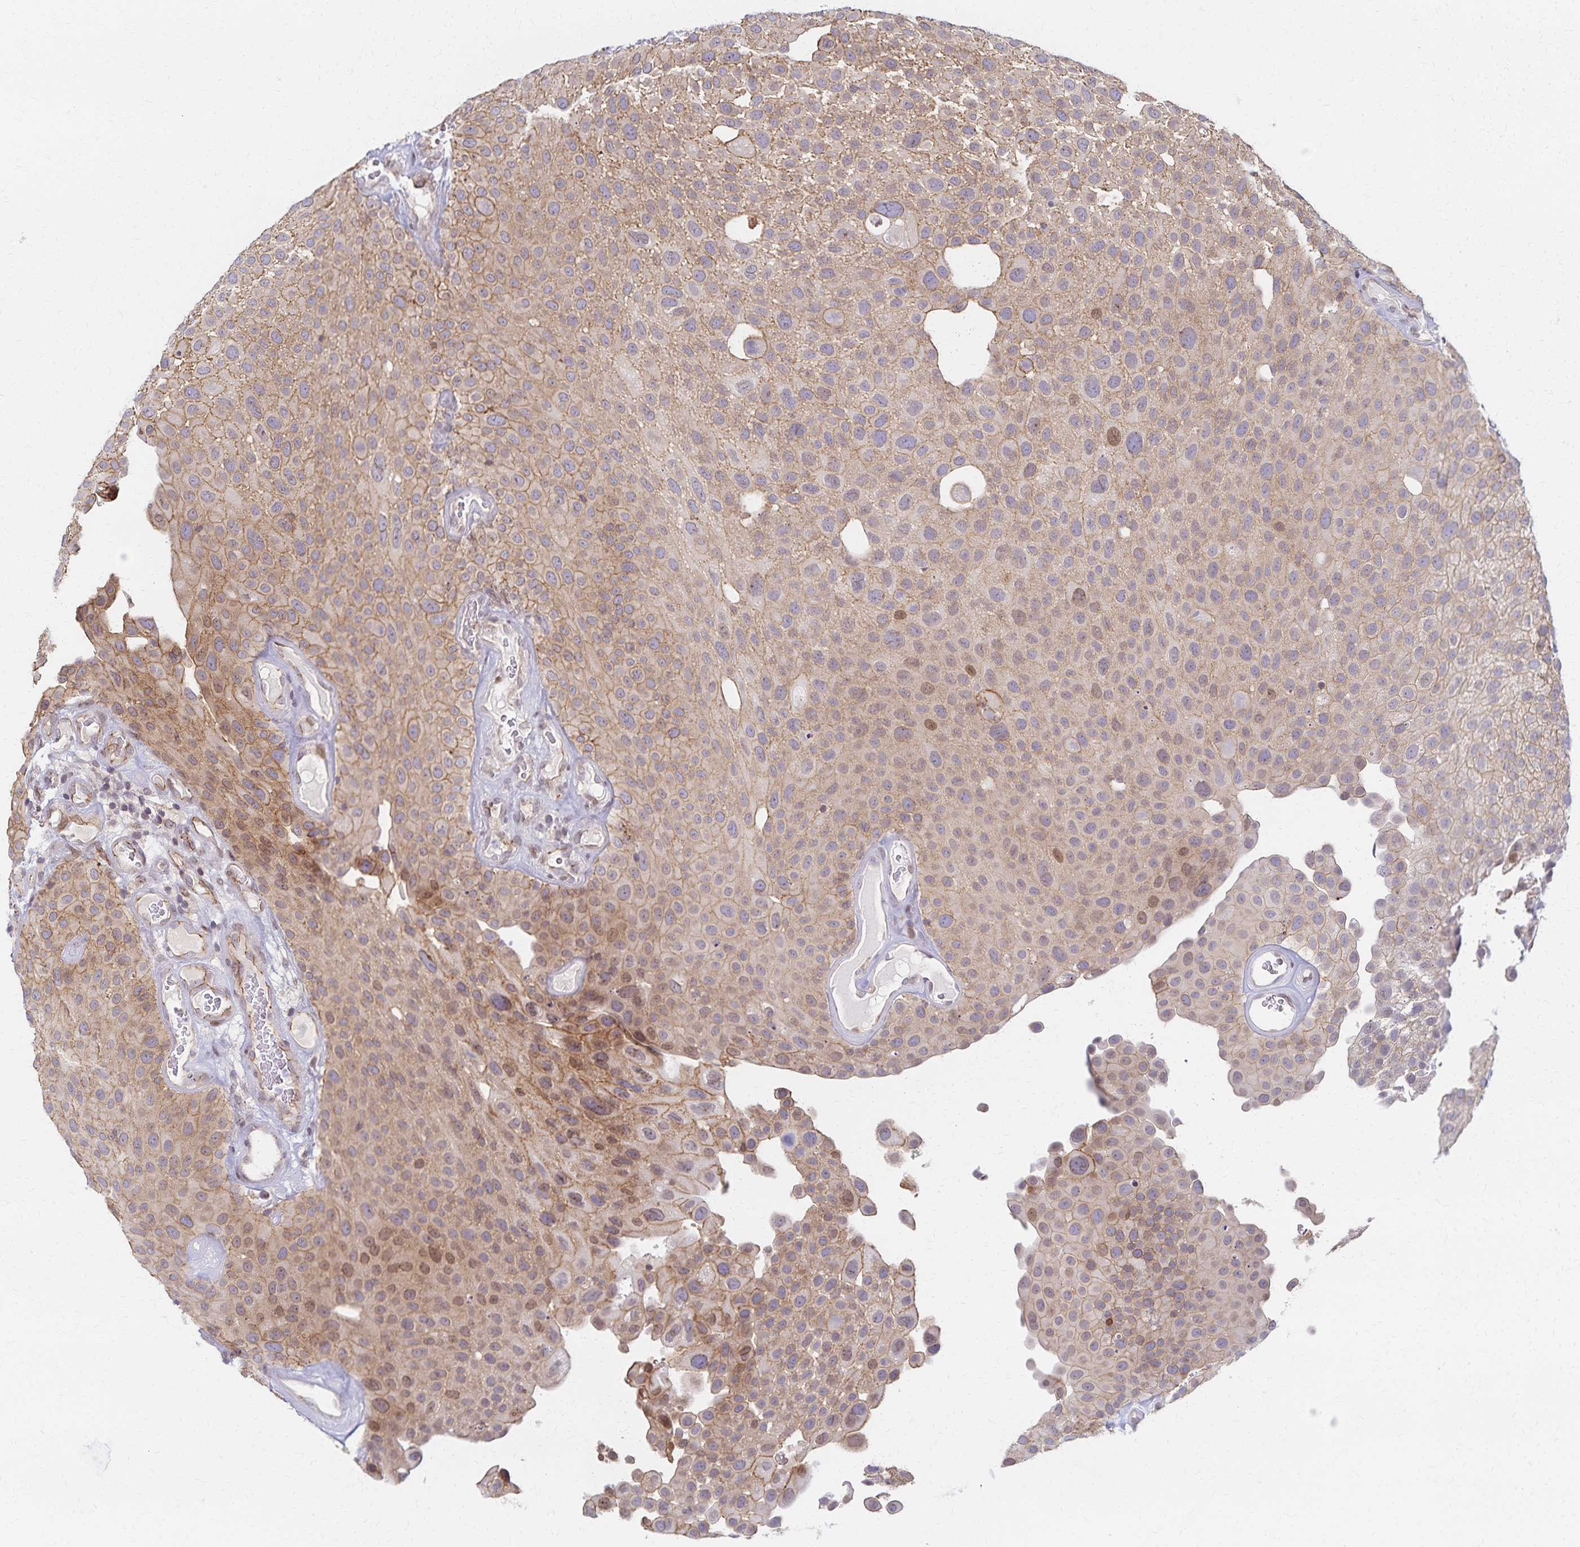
{"staining": {"intensity": "weak", "quantity": ">75%", "location": "cytoplasmic/membranous,nuclear"}, "tissue": "urothelial cancer", "cell_type": "Tumor cells", "image_type": "cancer", "snomed": [{"axis": "morphology", "description": "Urothelial carcinoma, Low grade"}, {"axis": "topography", "description": "Urinary bladder"}], "caption": "Weak cytoplasmic/membranous and nuclear positivity for a protein is appreciated in about >75% of tumor cells of urothelial cancer using immunohistochemistry.", "gene": "RAB9B", "patient": {"sex": "male", "age": 72}}